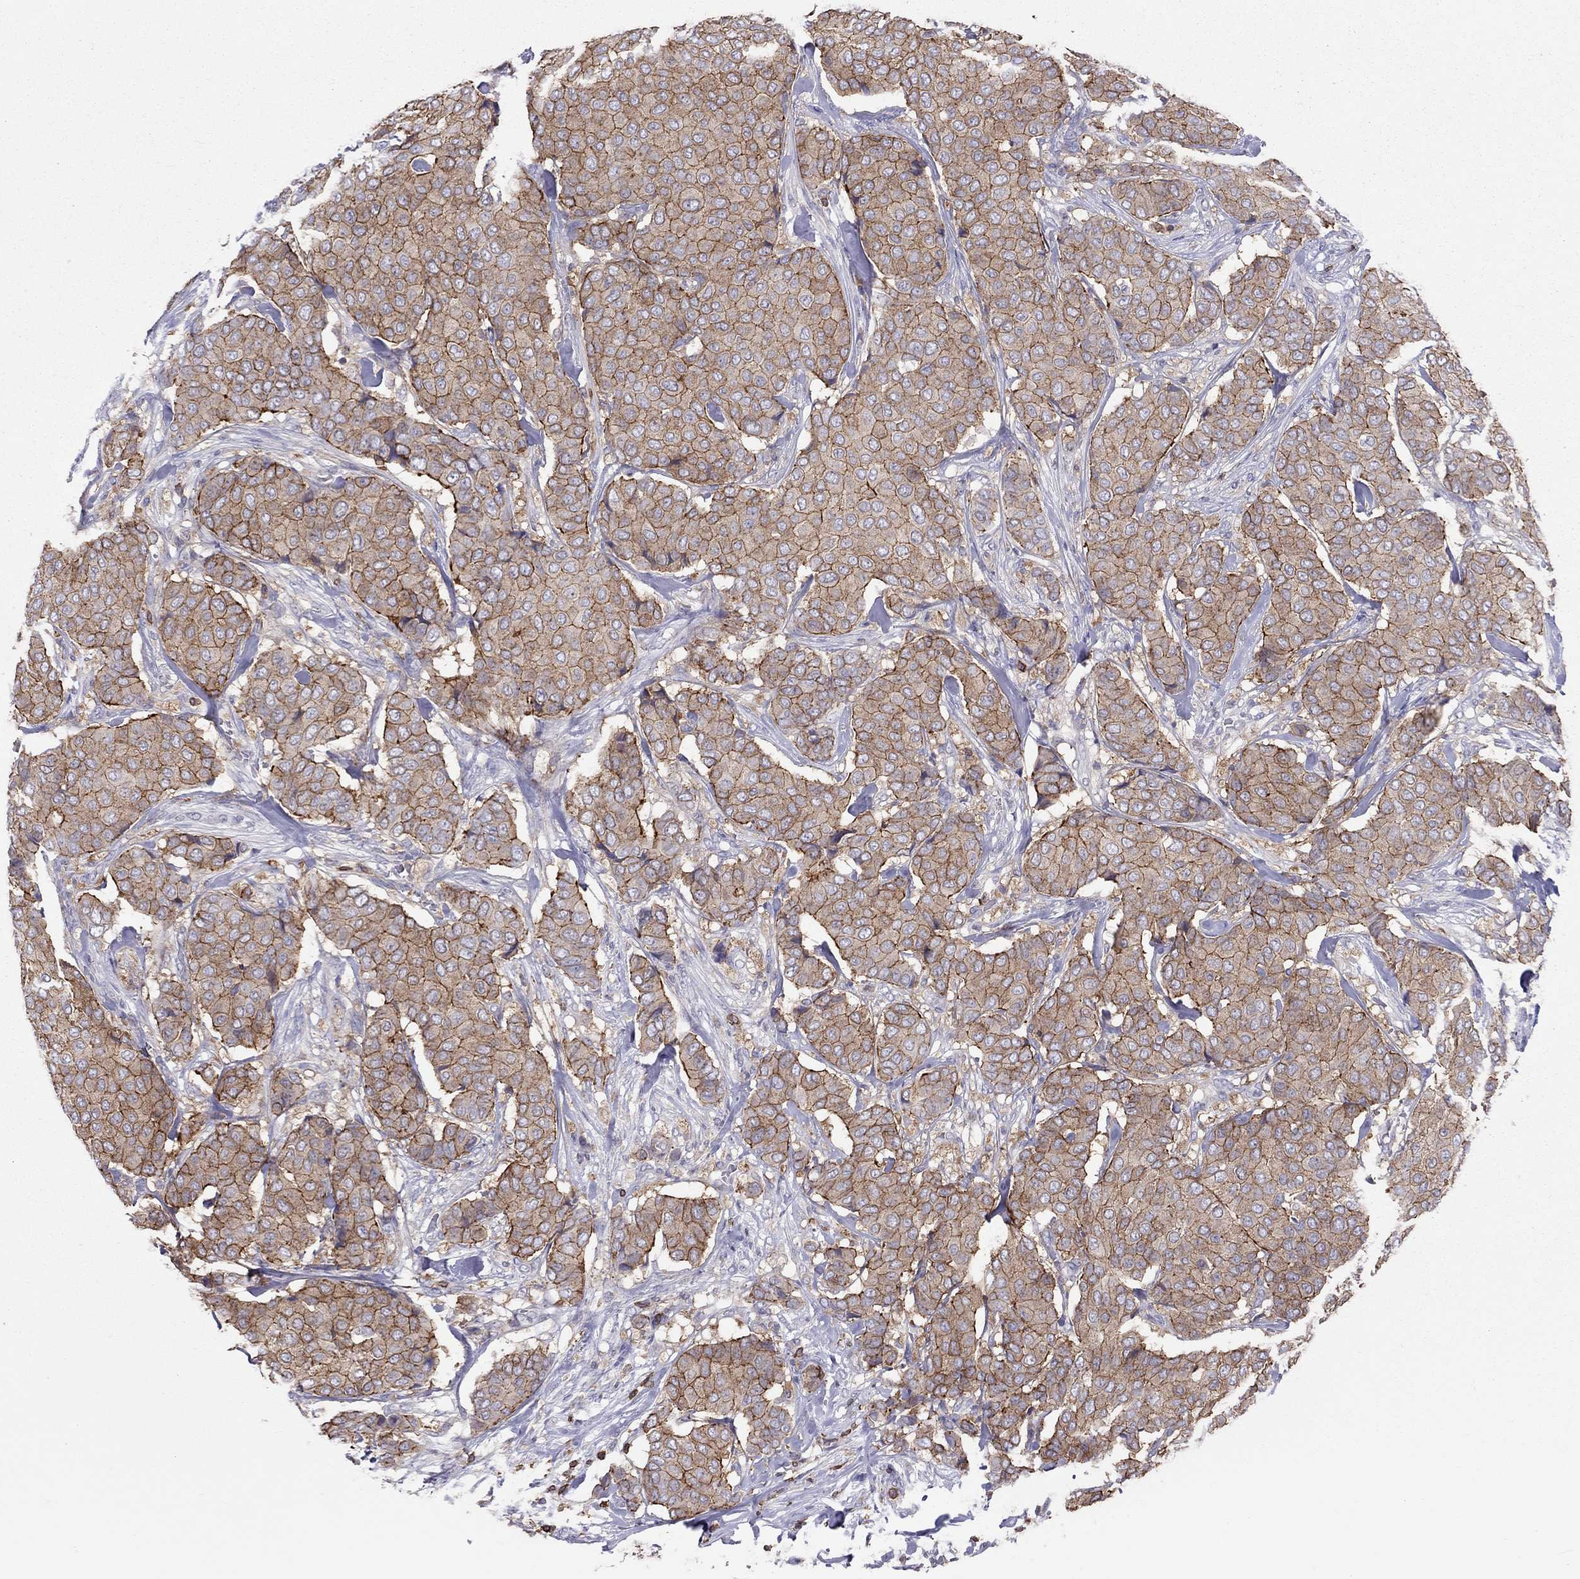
{"staining": {"intensity": "strong", "quantity": ">75%", "location": "cytoplasmic/membranous"}, "tissue": "breast cancer", "cell_type": "Tumor cells", "image_type": "cancer", "snomed": [{"axis": "morphology", "description": "Duct carcinoma"}, {"axis": "topography", "description": "Breast"}], "caption": "Breast invasive ductal carcinoma stained with DAB immunohistochemistry (IHC) exhibits high levels of strong cytoplasmic/membranous expression in approximately >75% of tumor cells.", "gene": "MND1", "patient": {"sex": "female", "age": 75}}